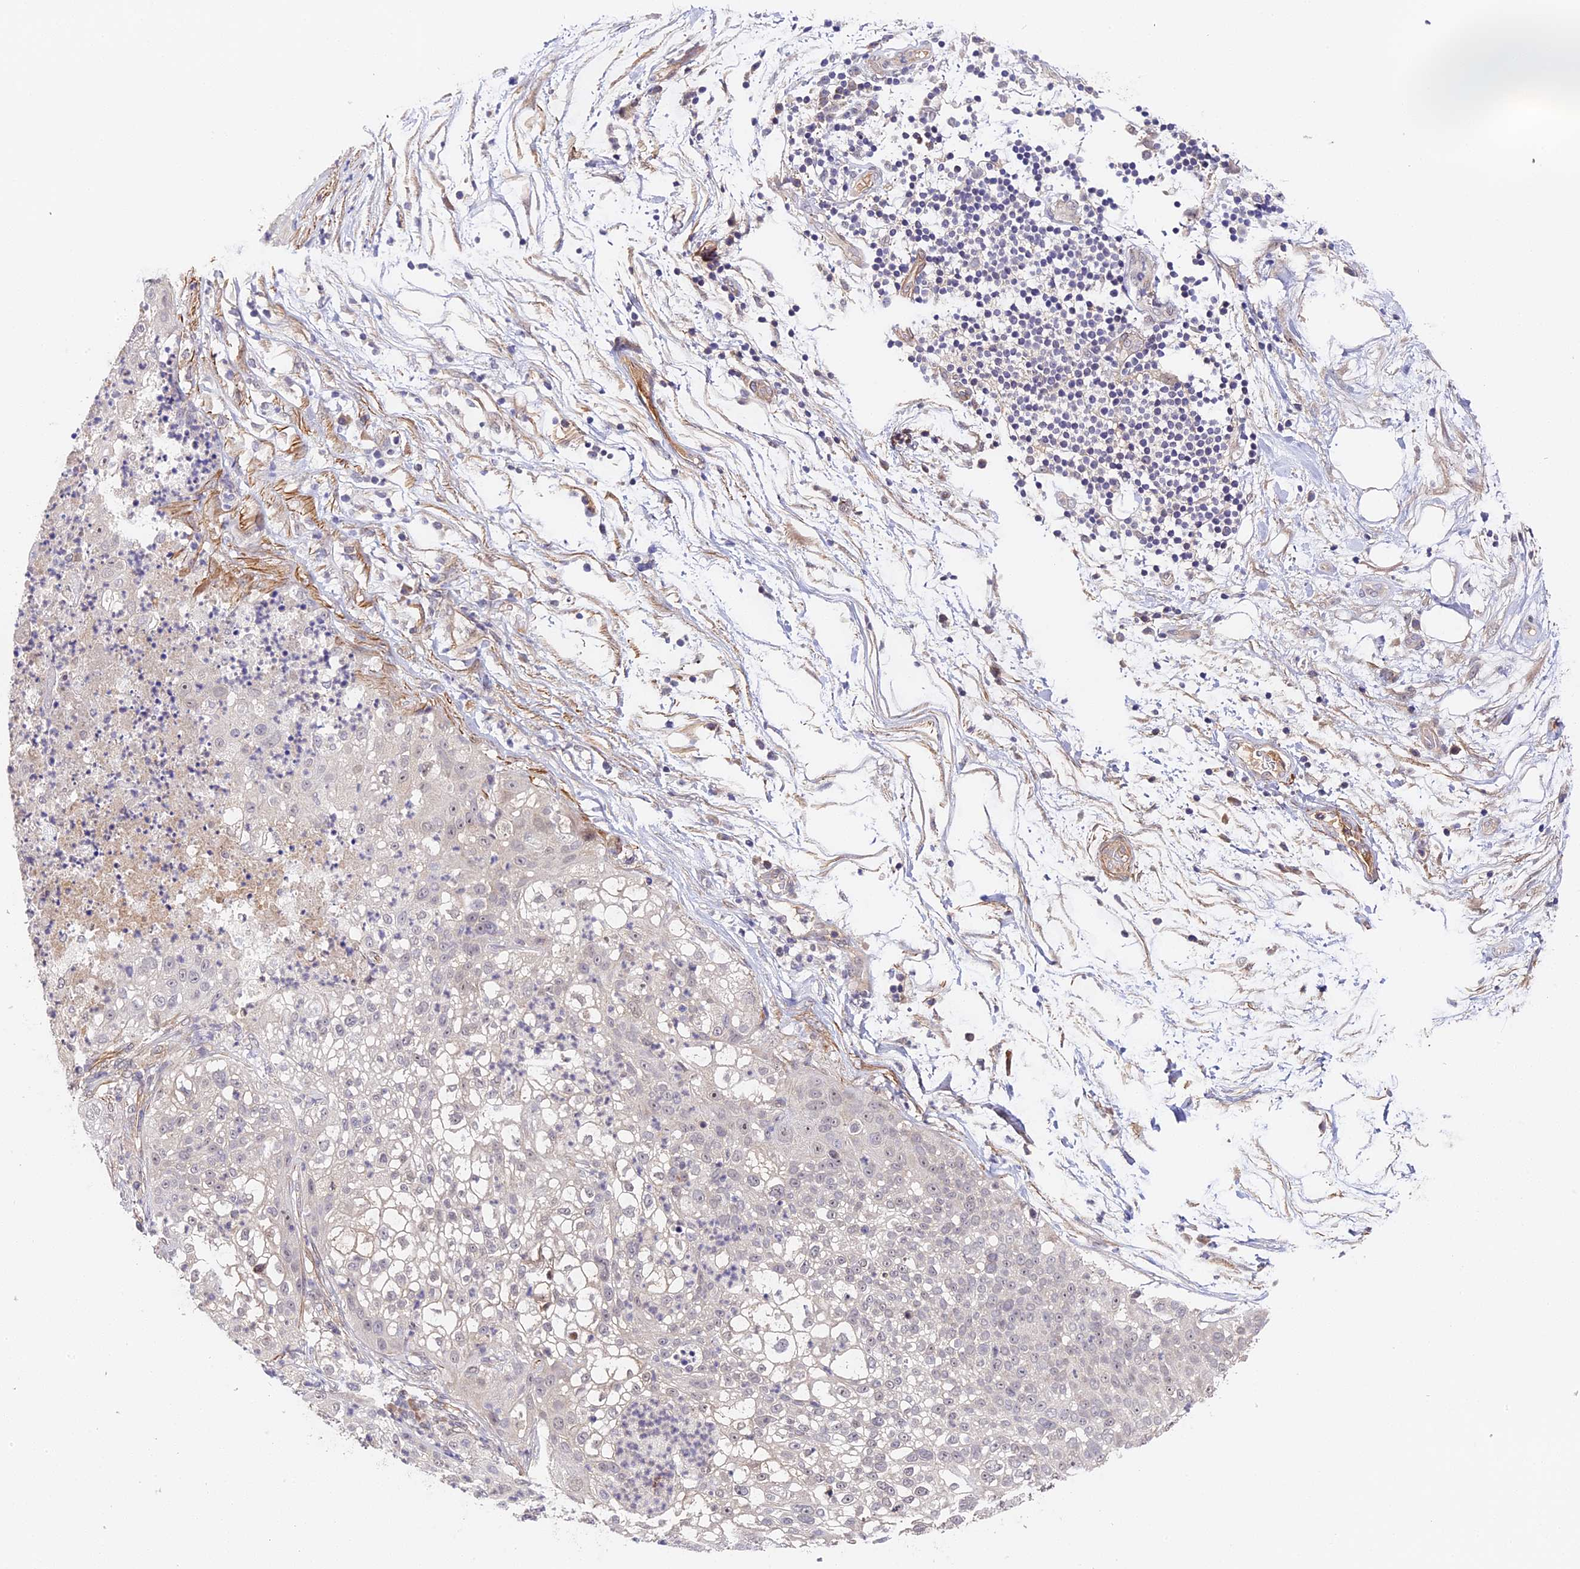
{"staining": {"intensity": "negative", "quantity": "none", "location": "none"}, "tissue": "lung cancer", "cell_type": "Tumor cells", "image_type": "cancer", "snomed": [{"axis": "morphology", "description": "Inflammation, NOS"}, {"axis": "morphology", "description": "Squamous cell carcinoma, NOS"}, {"axis": "topography", "description": "Lymph node"}, {"axis": "topography", "description": "Soft tissue"}, {"axis": "topography", "description": "Lung"}], "caption": "This is an IHC histopathology image of lung squamous cell carcinoma. There is no expression in tumor cells.", "gene": "IMPACT", "patient": {"sex": "male", "age": 66}}